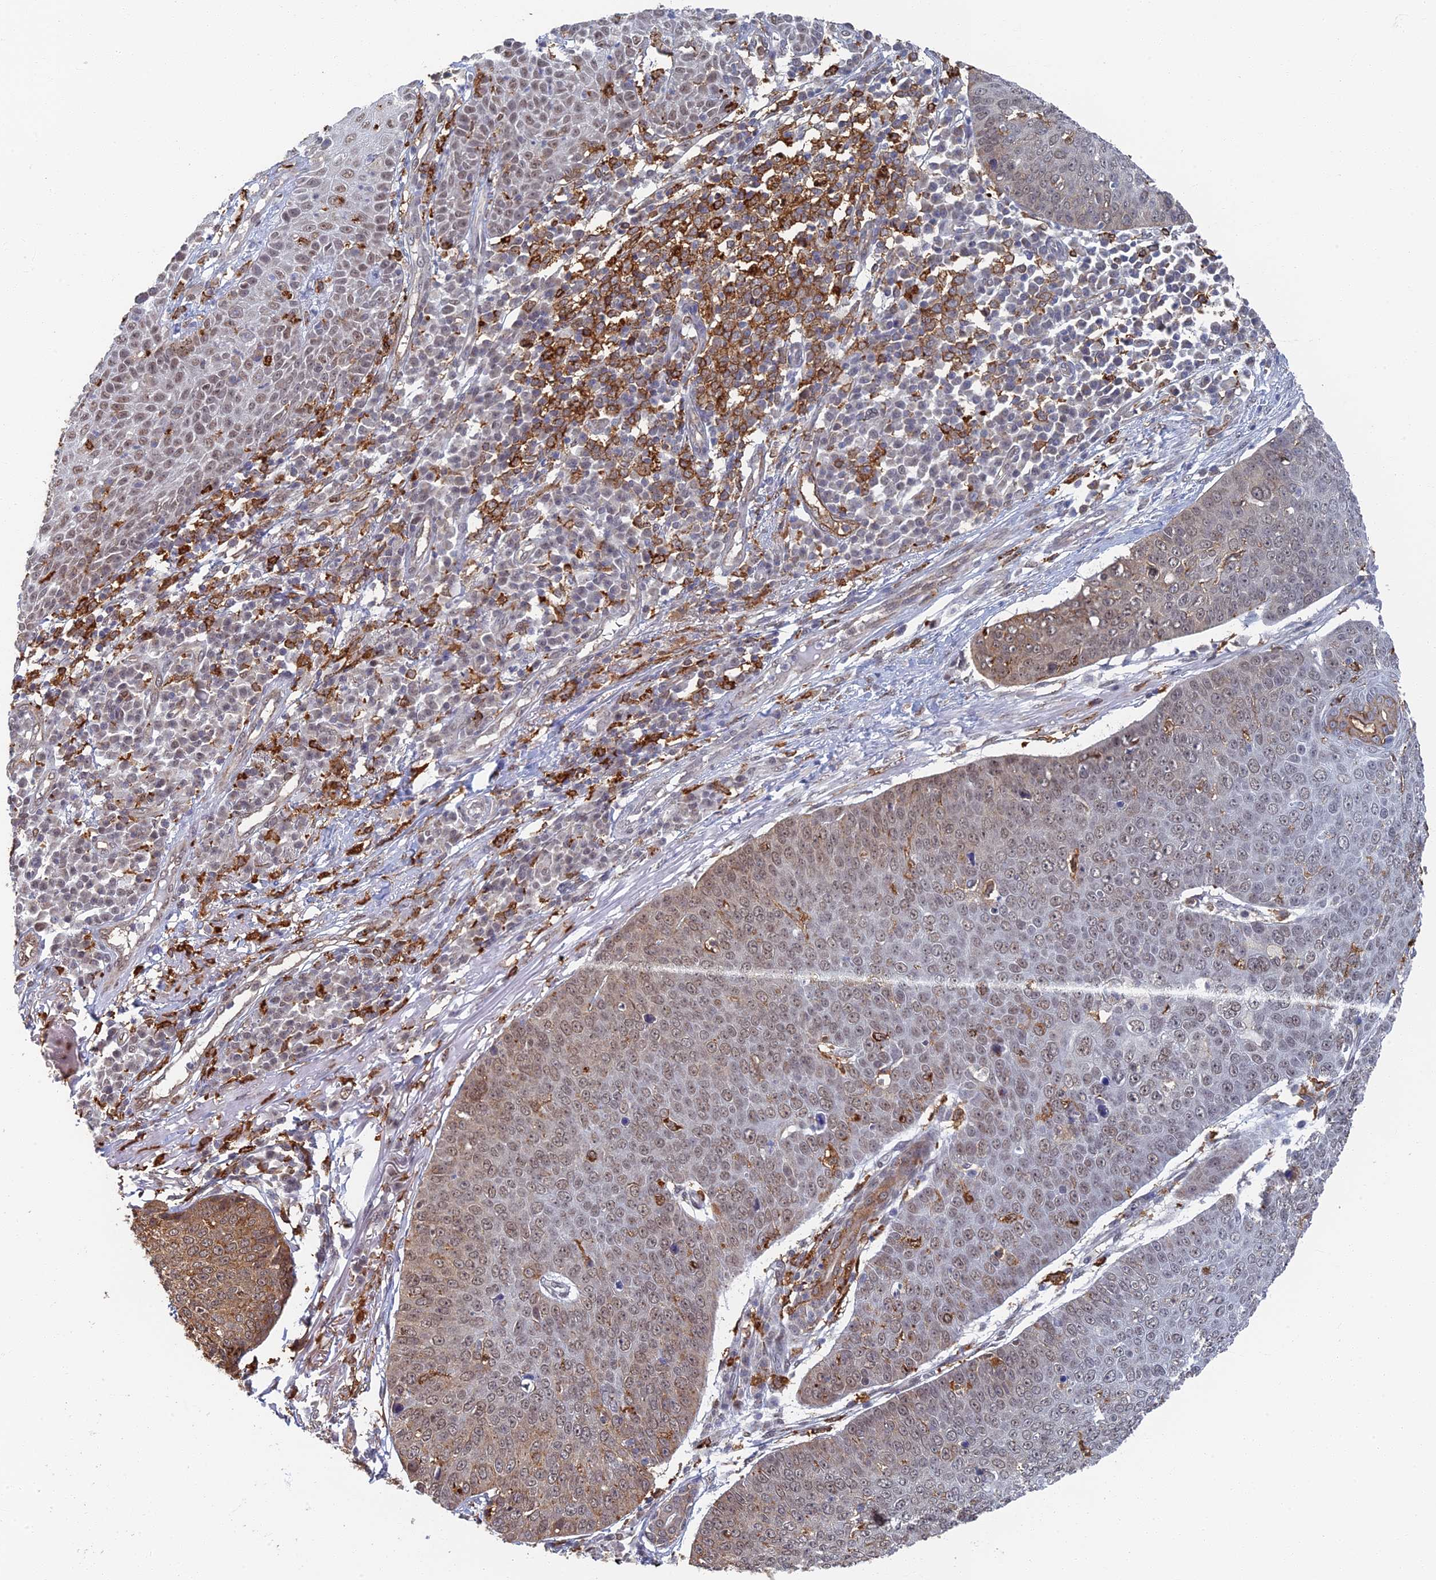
{"staining": {"intensity": "weak", "quantity": "25%-75%", "location": "cytoplasmic/membranous,nuclear"}, "tissue": "skin cancer", "cell_type": "Tumor cells", "image_type": "cancer", "snomed": [{"axis": "morphology", "description": "Squamous cell carcinoma, NOS"}, {"axis": "topography", "description": "Skin"}], "caption": "A photomicrograph of human skin cancer (squamous cell carcinoma) stained for a protein demonstrates weak cytoplasmic/membranous and nuclear brown staining in tumor cells.", "gene": "GPATCH1", "patient": {"sex": "male", "age": 71}}